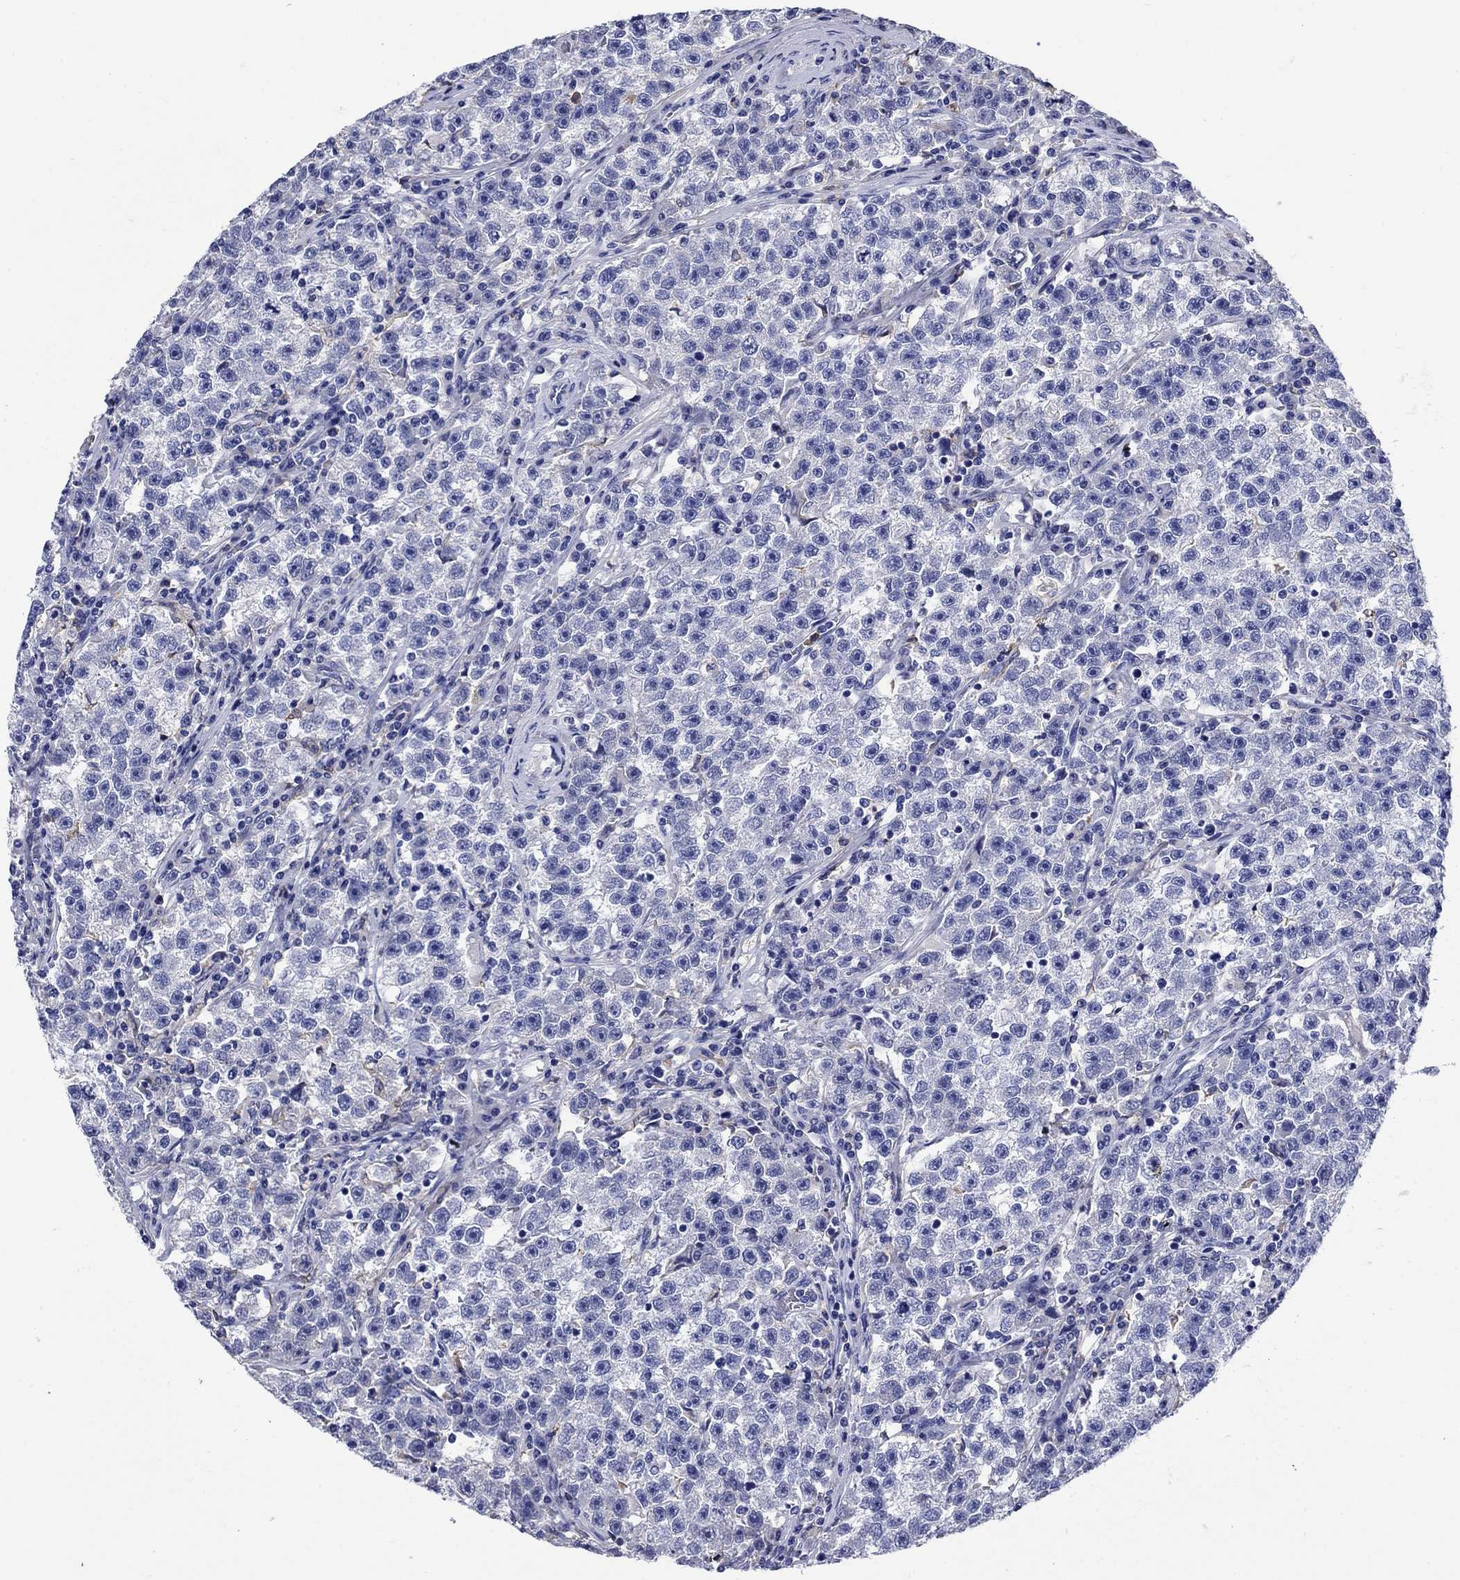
{"staining": {"intensity": "negative", "quantity": "none", "location": "none"}, "tissue": "testis cancer", "cell_type": "Tumor cells", "image_type": "cancer", "snomed": [{"axis": "morphology", "description": "Seminoma, NOS"}, {"axis": "topography", "description": "Testis"}], "caption": "This is a histopathology image of IHC staining of testis cancer (seminoma), which shows no staining in tumor cells.", "gene": "TFR2", "patient": {"sex": "male", "age": 22}}